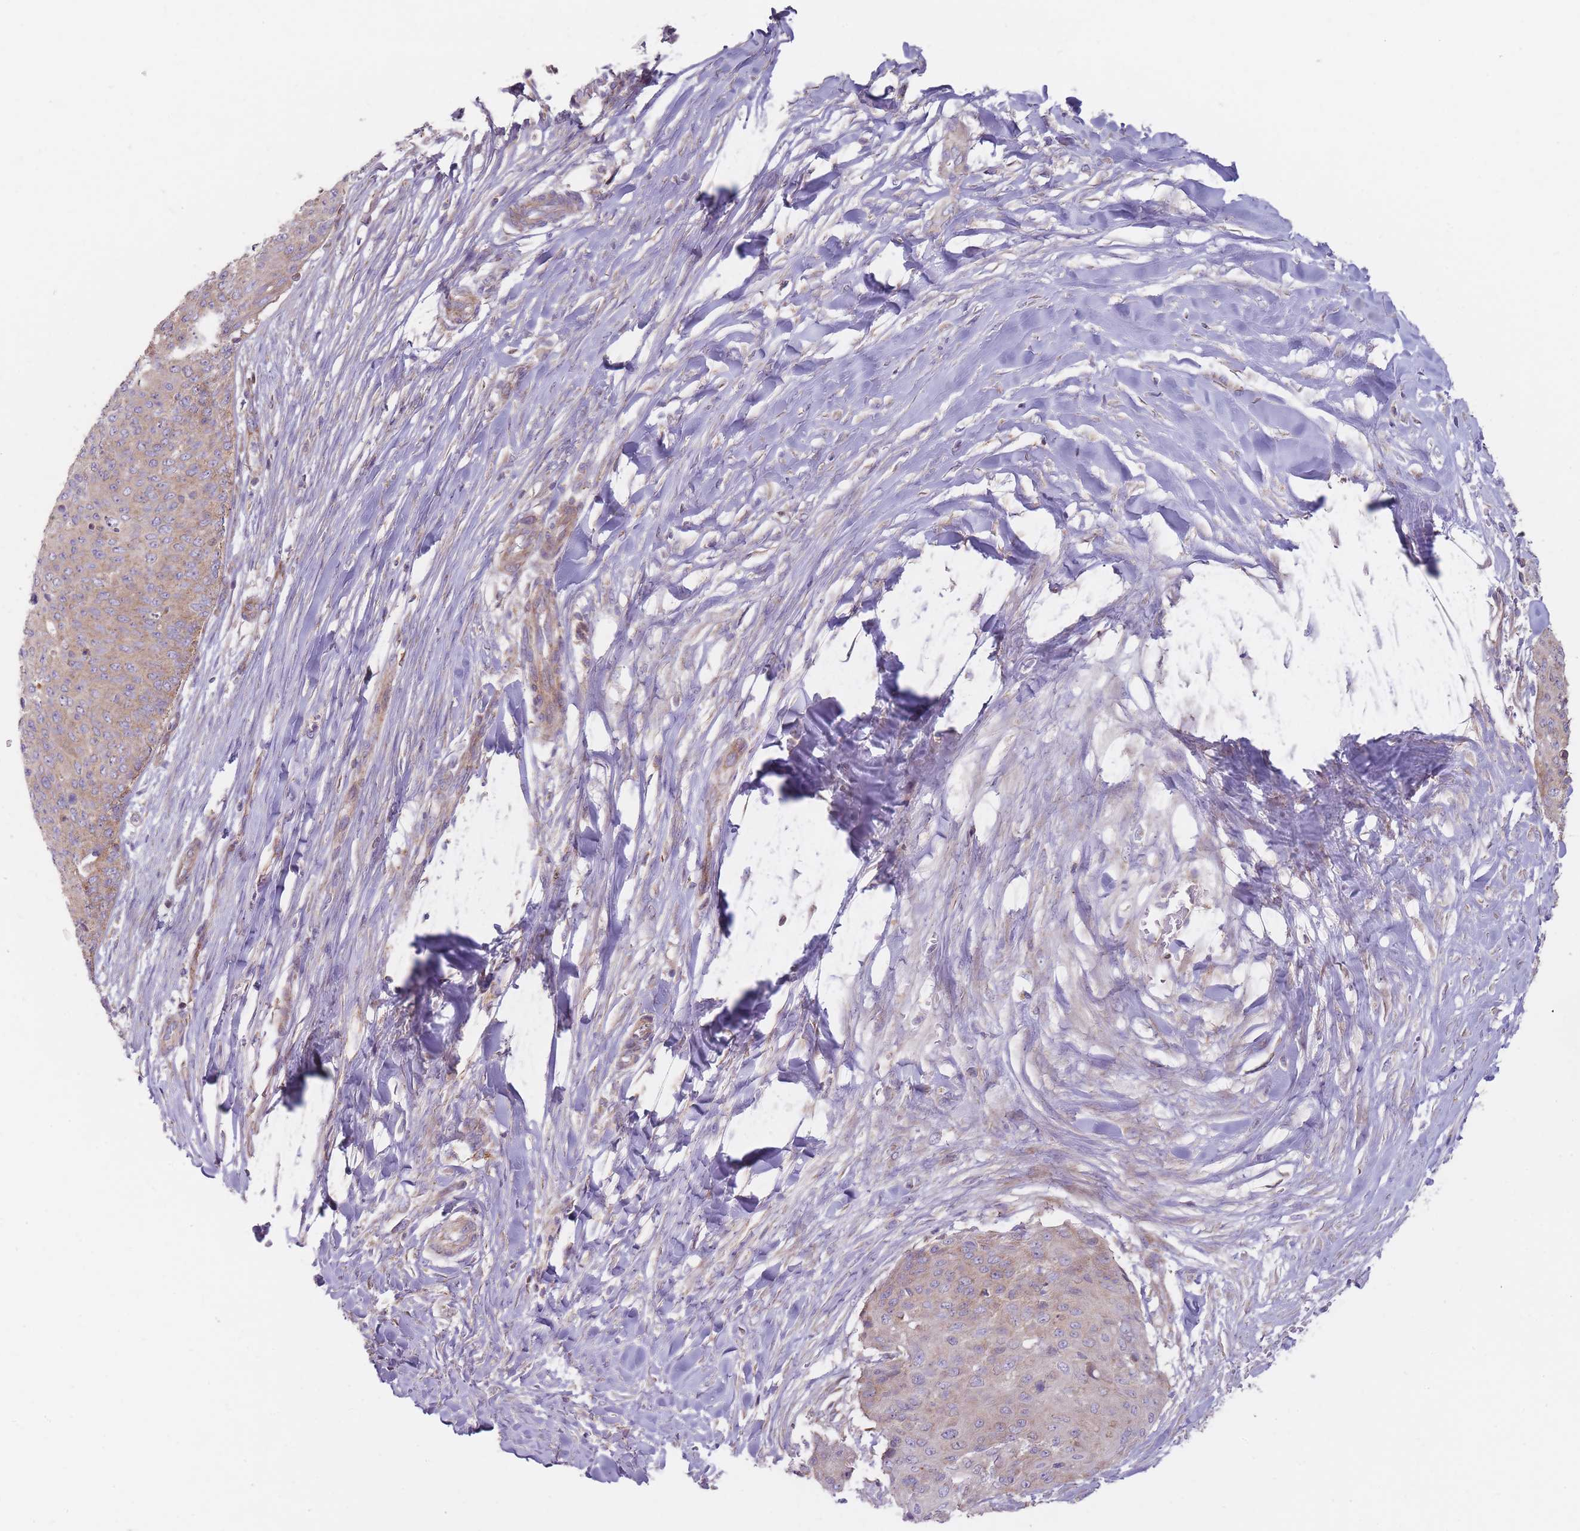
{"staining": {"intensity": "weak", "quantity": ">75%", "location": "cytoplasmic/membranous"}, "tissue": "skin cancer", "cell_type": "Tumor cells", "image_type": "cancer", "snomed": [{"axis": "morphology", "description": "Squamous cell carcinoma, NOS"}, {"axis": "topography", "description": "Skin"}, {"axis": "topography", "description": "Vulva"}], "caption": "Protein expression analysis of skin cancer exhibits weak cytoplasmic/membranous expression in about >75% of tumor cells. (brown staining indicates protein expression, while blue staining denotes nuclei).", "gene": "NDUFA9", "patient": {"sex": "female", "age": 85}}